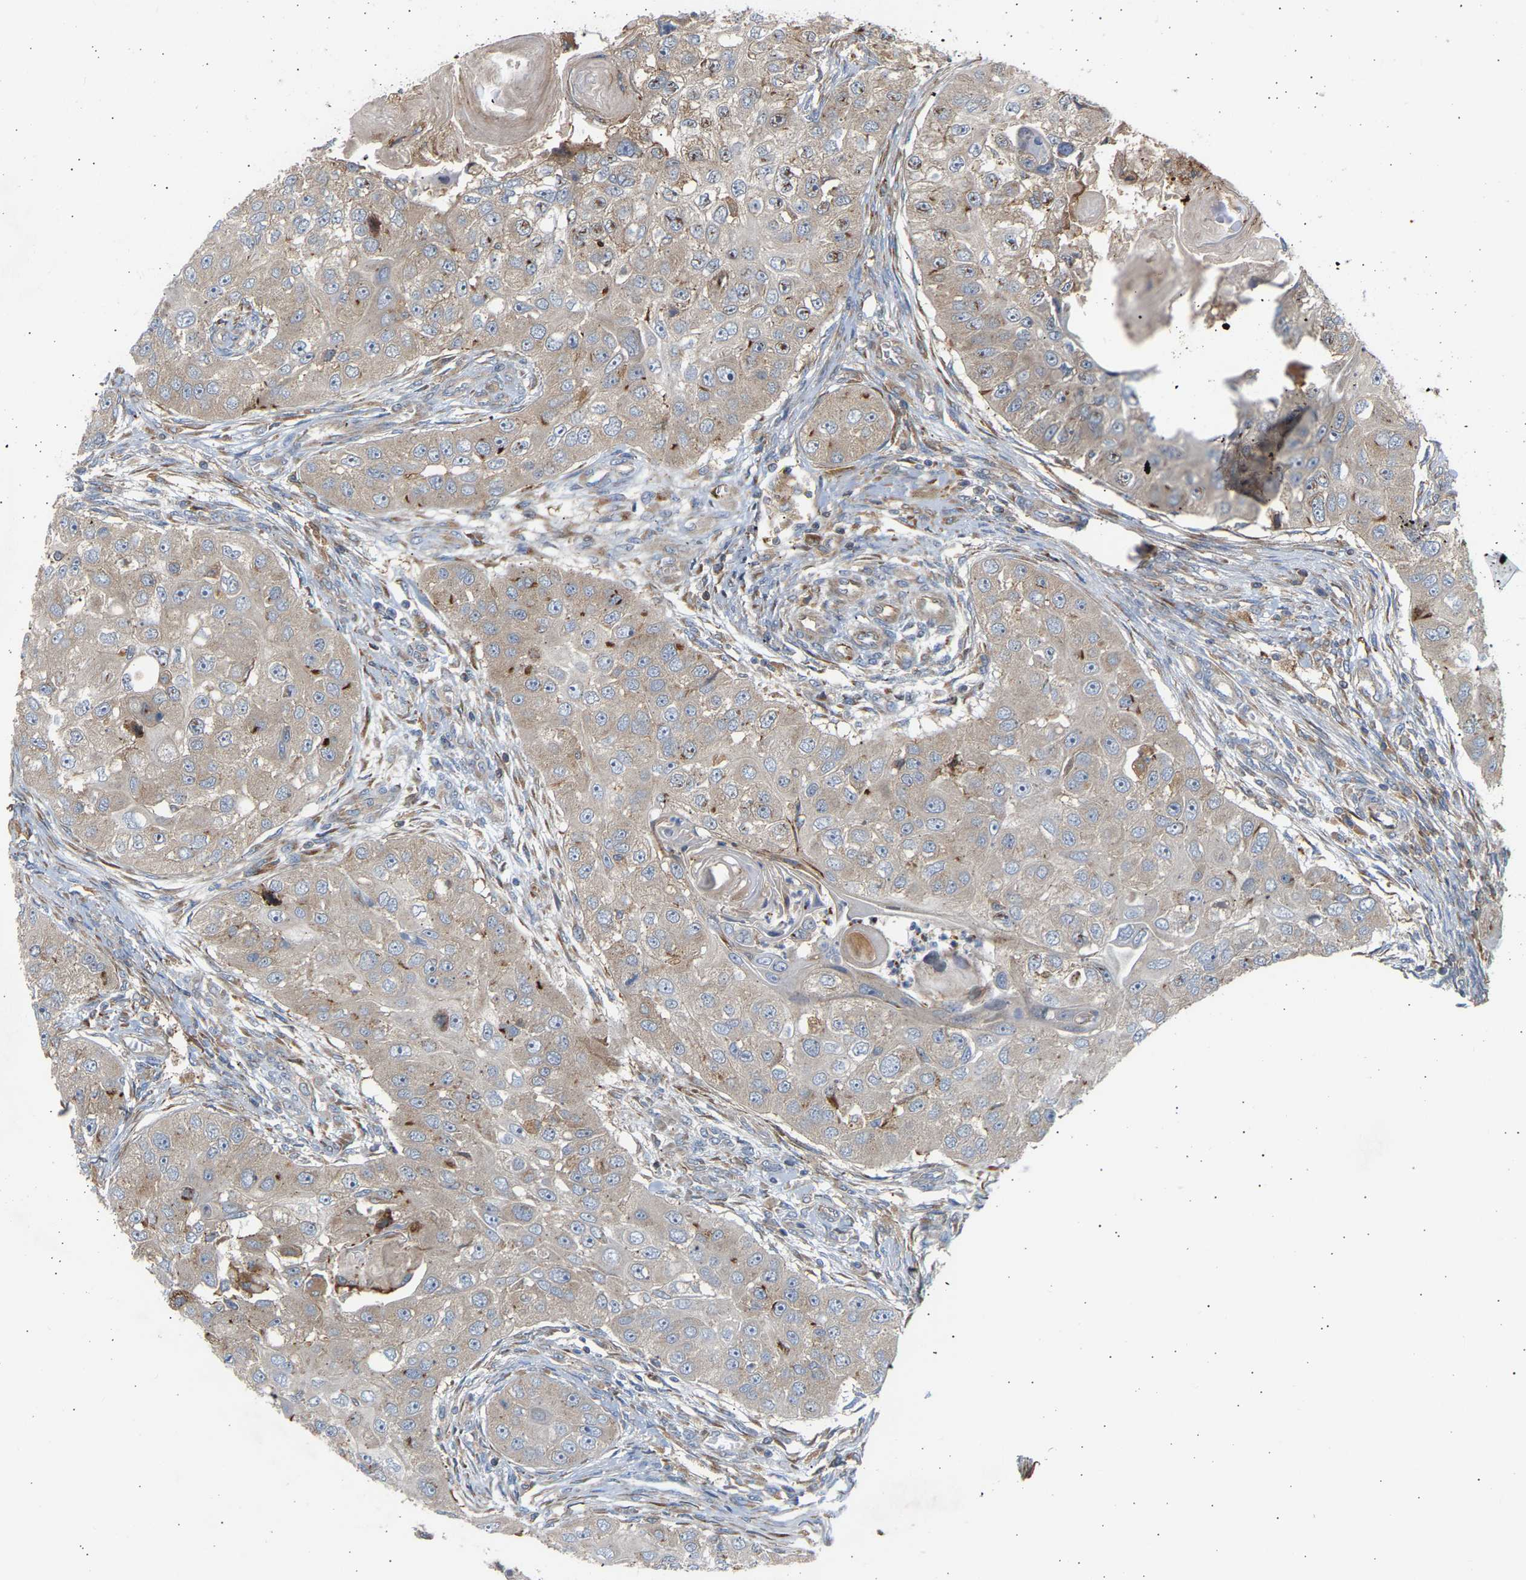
{"staining": {"intensity": "weak", "quantity": ">75%", "location": "cytoplasmic/membranous"}, "tissue": "head and neck cancer", "cell_type": "Tumor cells", "image_type": "cancer", "snomed": [{"axis": "morphology", "description": "Normal tissue, NOS"}, {"axis": "morphology", "description": "Squamous cell carcinoma, NOS"}, {"axis": "topography", "description": "Skeletal muscle"}, {"axis": "topography", "description": "Head-Neck"}], "caption": "This is an image of immunohistochemistry (IHC) staining of squamous cell carcinoma (head and neck), which shows weak expression in the cytoplasmic/membranous of tumor cells.", "gene": "GCN1", "patient": {"sex": "male", "age": 51}}